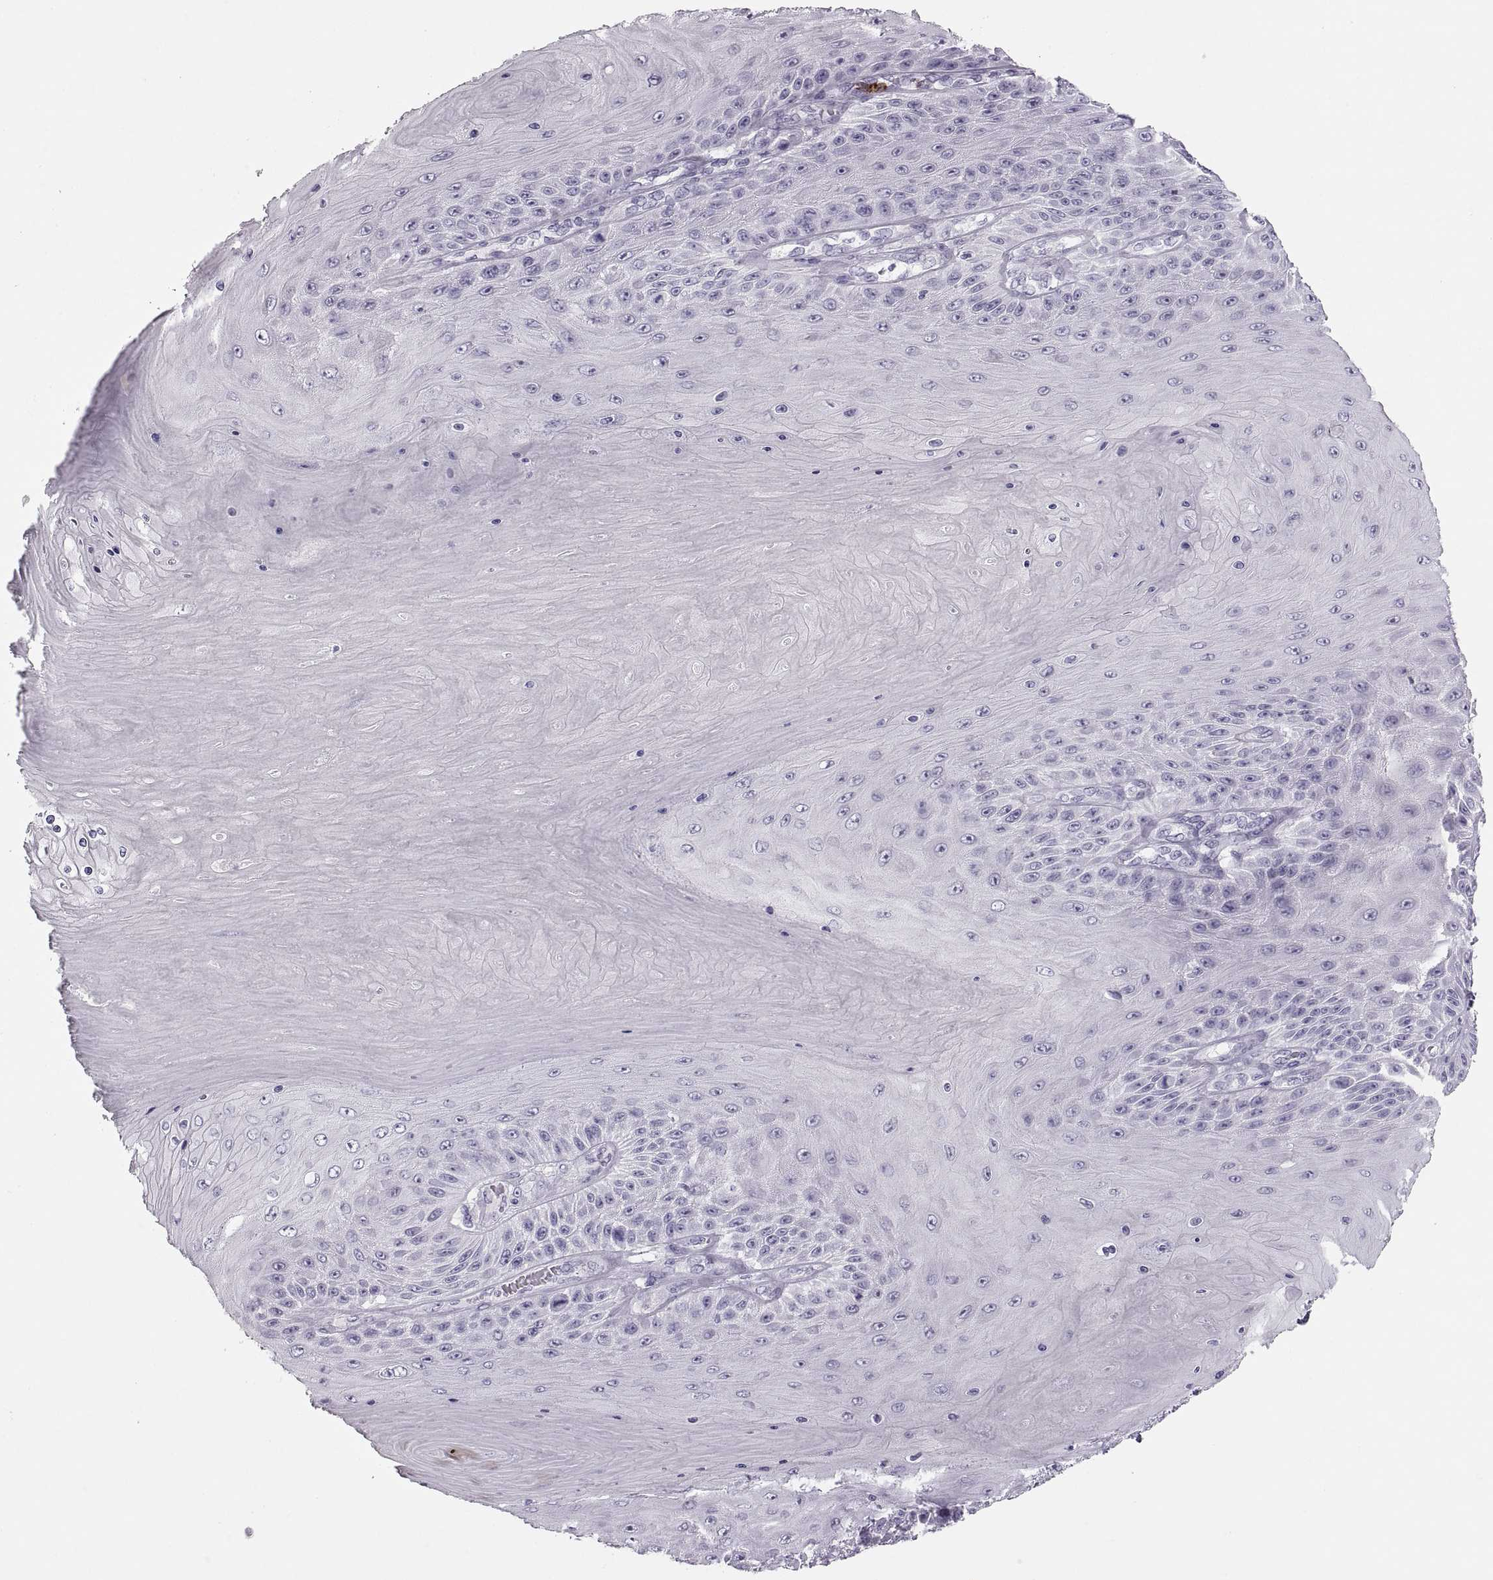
{"staining": {"intensity": "negative", "quantity": "none", "location": "none"}, "tissue": "skin cancer", "cell_type": "Tumor cells", "image_type": "cancer", "snomed": [{"axis": "morphology", "description": "Squamous cell carcinoma, NOS"}, {"axis": "topography", "description": "Skin"}], "caption": "Immunohistochemistry micrograph of neoplastic tissue: skin cancer stained with DAB (3,3'-diaminobenzidine) exhibits no significant protein expression in tumor cells. (DAB IHC with hematoxylin counter stain).", "gene": "MILR1", "patient": {"sex": "male", "age": 62}}